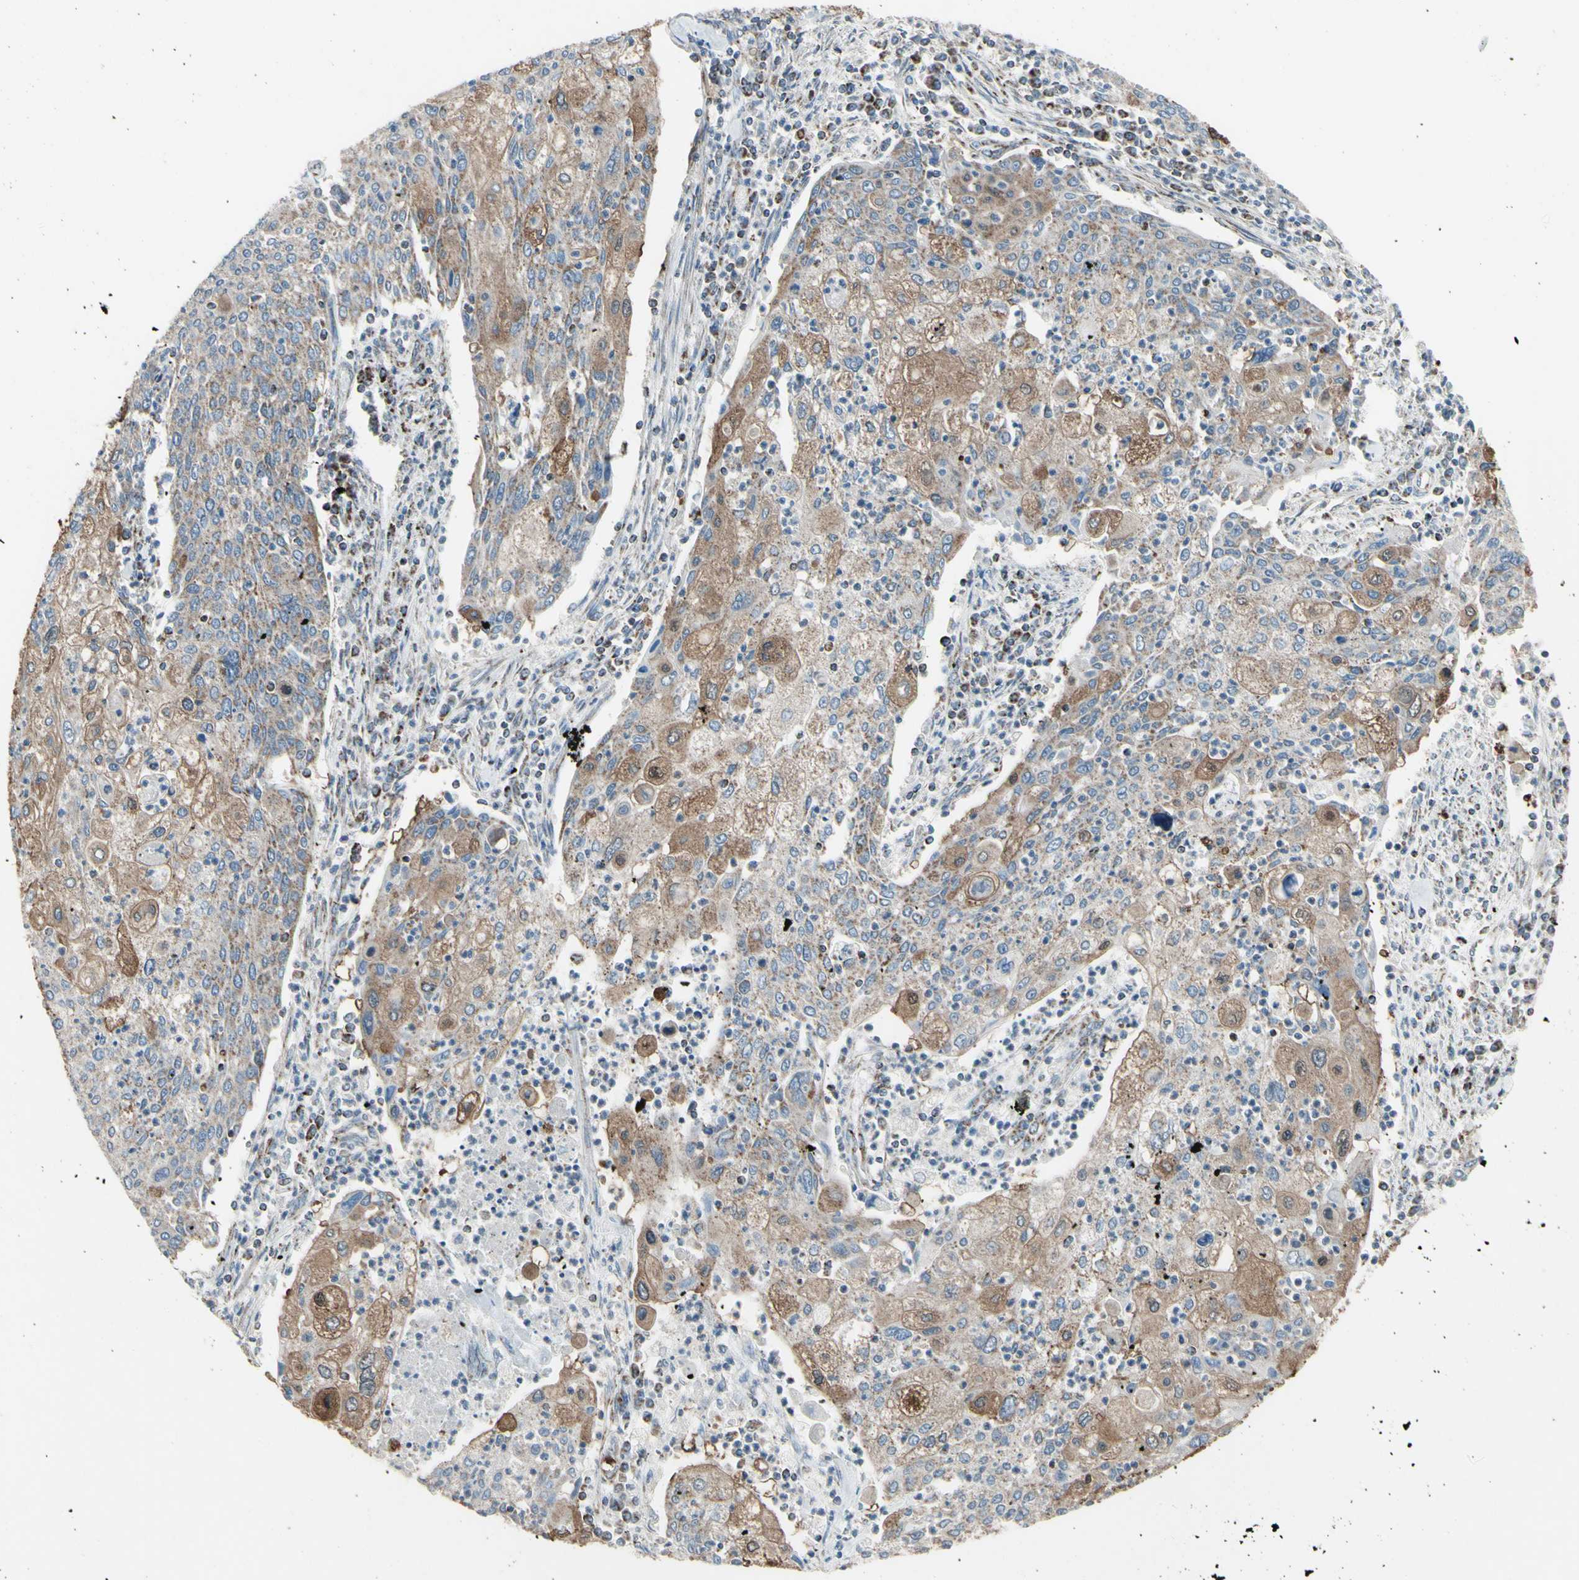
{"staining": {"intensity": "weak", "quantity": ">75%", "location": "cytoplasmic/membranous"}, "tissue": "cervical cancer", "cell_type": "Tumor cells", "image_type": "cancer", "snomed": [{"axis": "morphology", "description": "Squamous cell carcinoma, NOS"}, {"axis": "topography", "description": "Cervix"}], "caption": "The photomicrograph reveals staining of cervical cancer, revealing weak cytoplasmic/membranous protein staining (brown color) within tumor cells.", "gene": "FAM171B", "patient": {"sex": "female", "age": 40}}